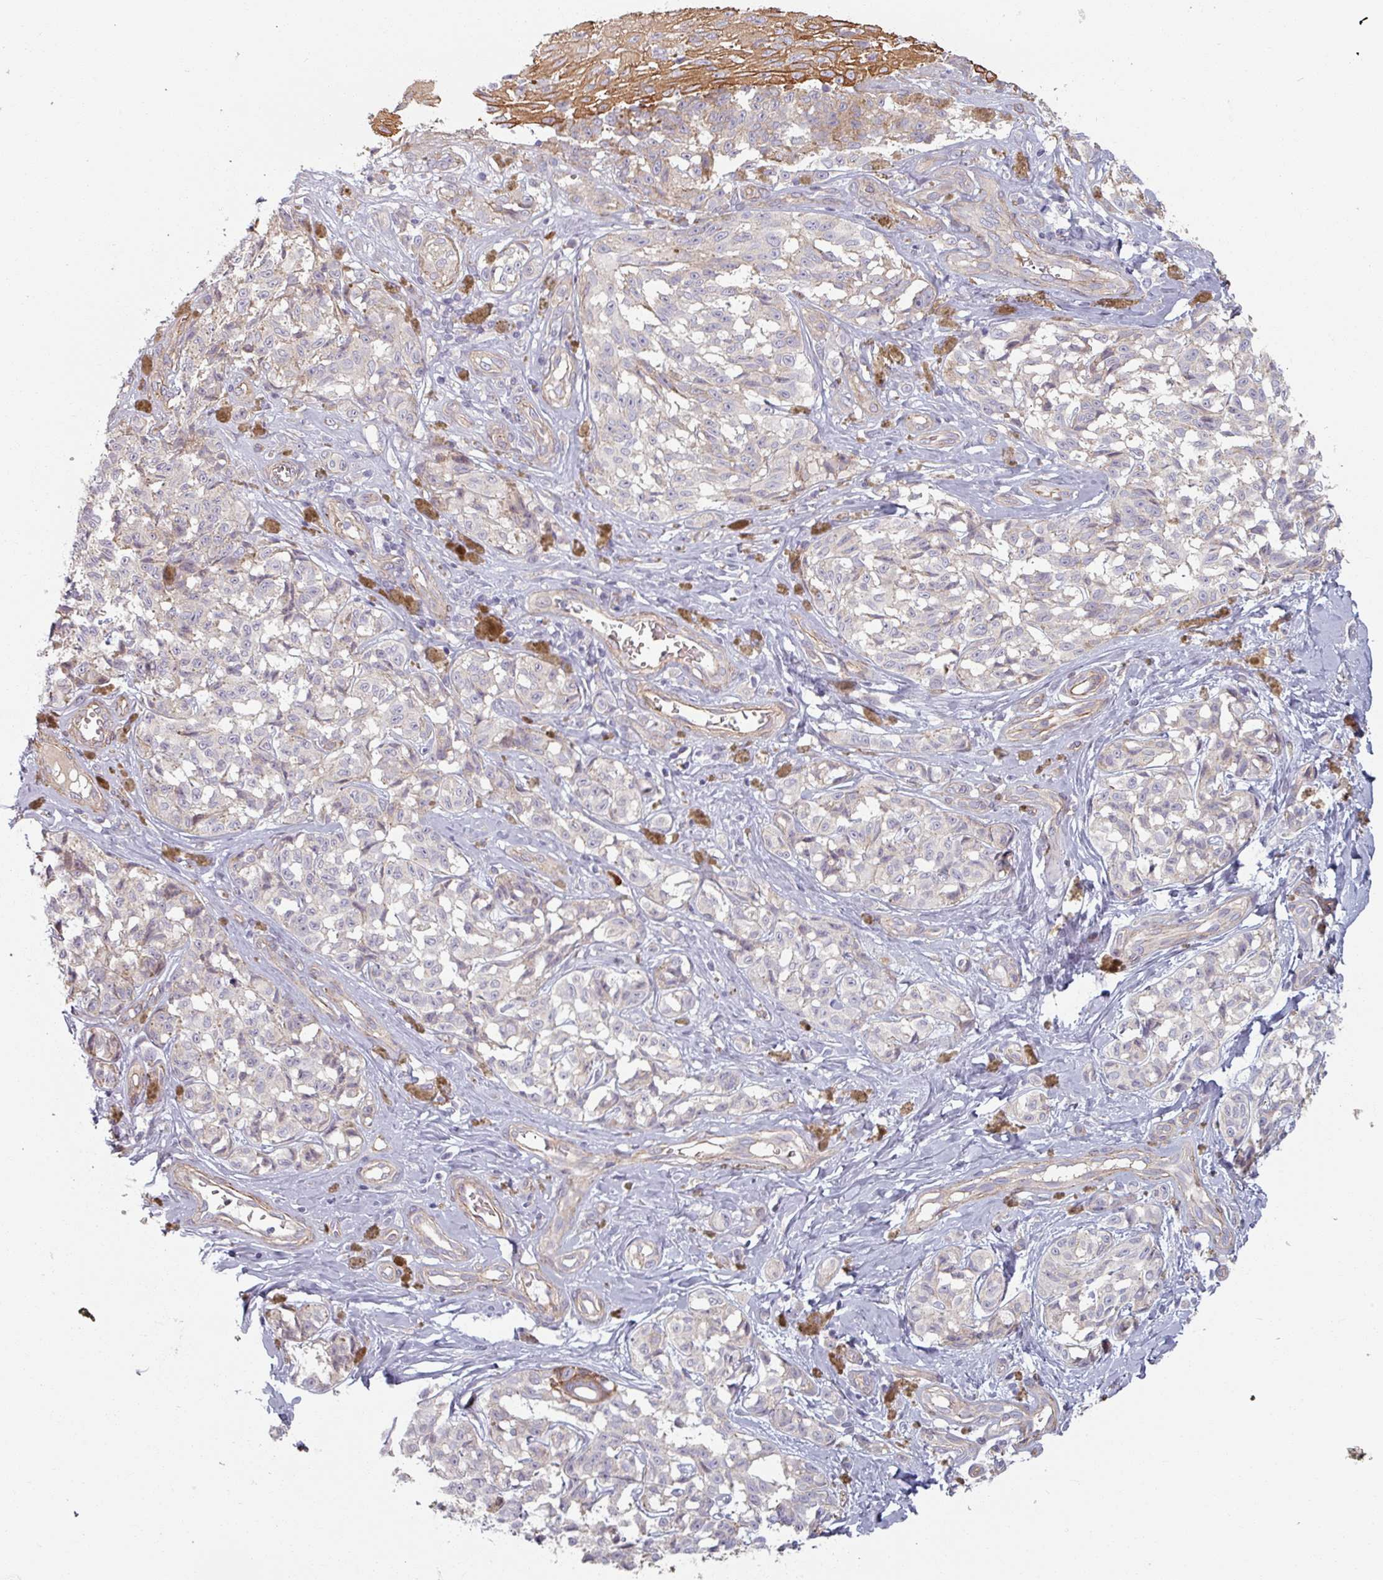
{"staining": {"intensity": "negative", "quantity": "none", "location": "none"}, "tissue": "melanoma", "cell_type": "Tumor cells", "image_type": "cancer", "snomed": [{"axis": "morphology", "description": "Malignant melanoma, NOS"}, {"axis": "topography", "description": "Skin"}], "caption": "DAB (3,3'-diaminobenzidine) immunohistochemical staining of human malignant melanoma displays no significant positivity in tumor cells.", "gene": "C4BPB", "patient": {"sex": "female", "age": 65}}